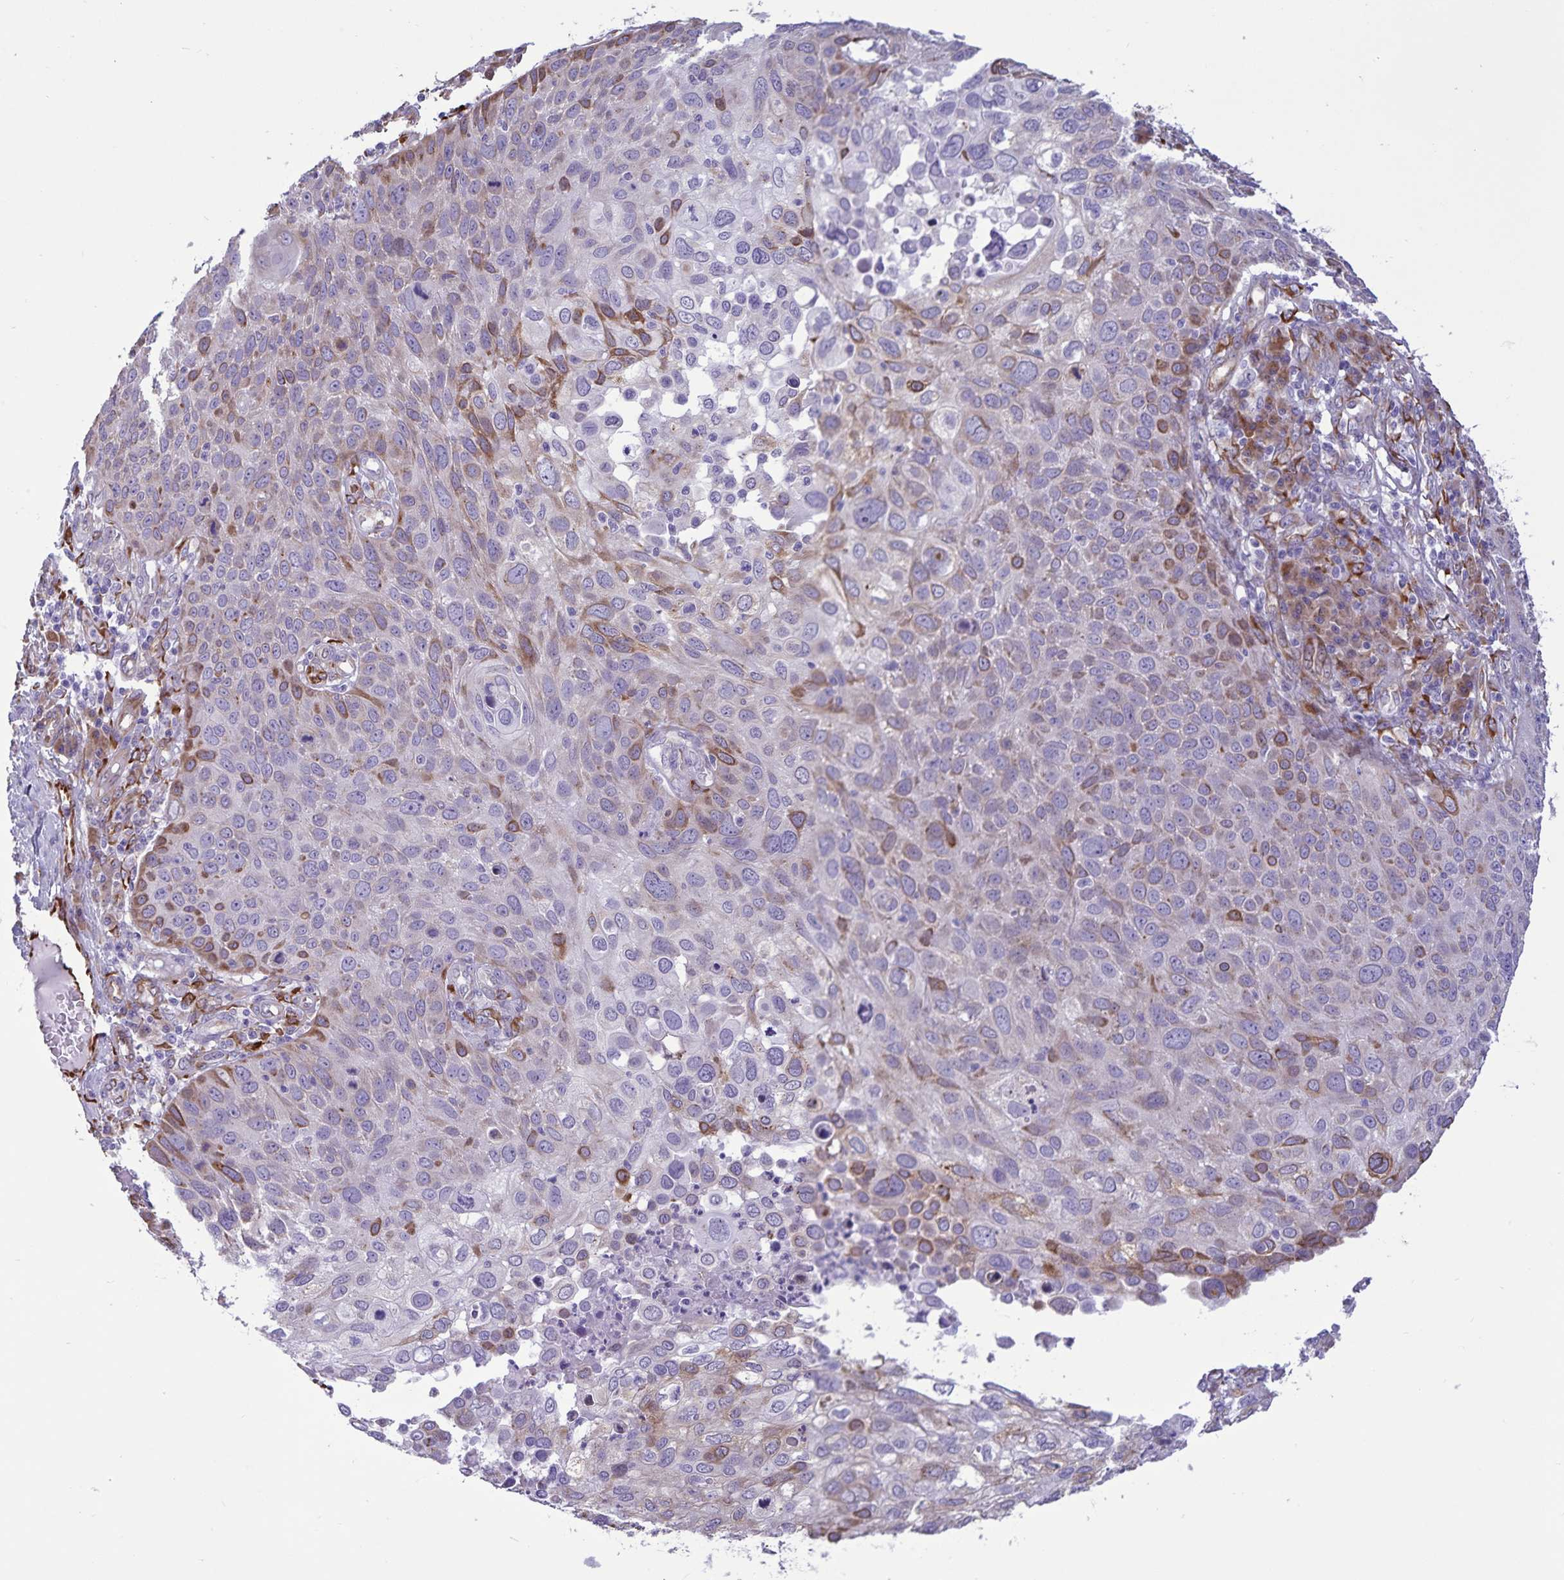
{"staining": {"intensity": "weak", "quantity": "<25%", "location": "cytoplasmic/membranous"}, "tissue": "skin cancer", "cell_type": "Tumor cells", "image_type": "cancer", "snomed": [{"axis": "morphology", "description": "Squamous cell carcinoma, NOS"}, {"axis": "topography", "description": "Skin"}], "caption": "Tumor cells show no significant expression in squamous cell carcinoma (skin).", "gene": "RCN1", "patient": {"sex": "male", "age": 87}}